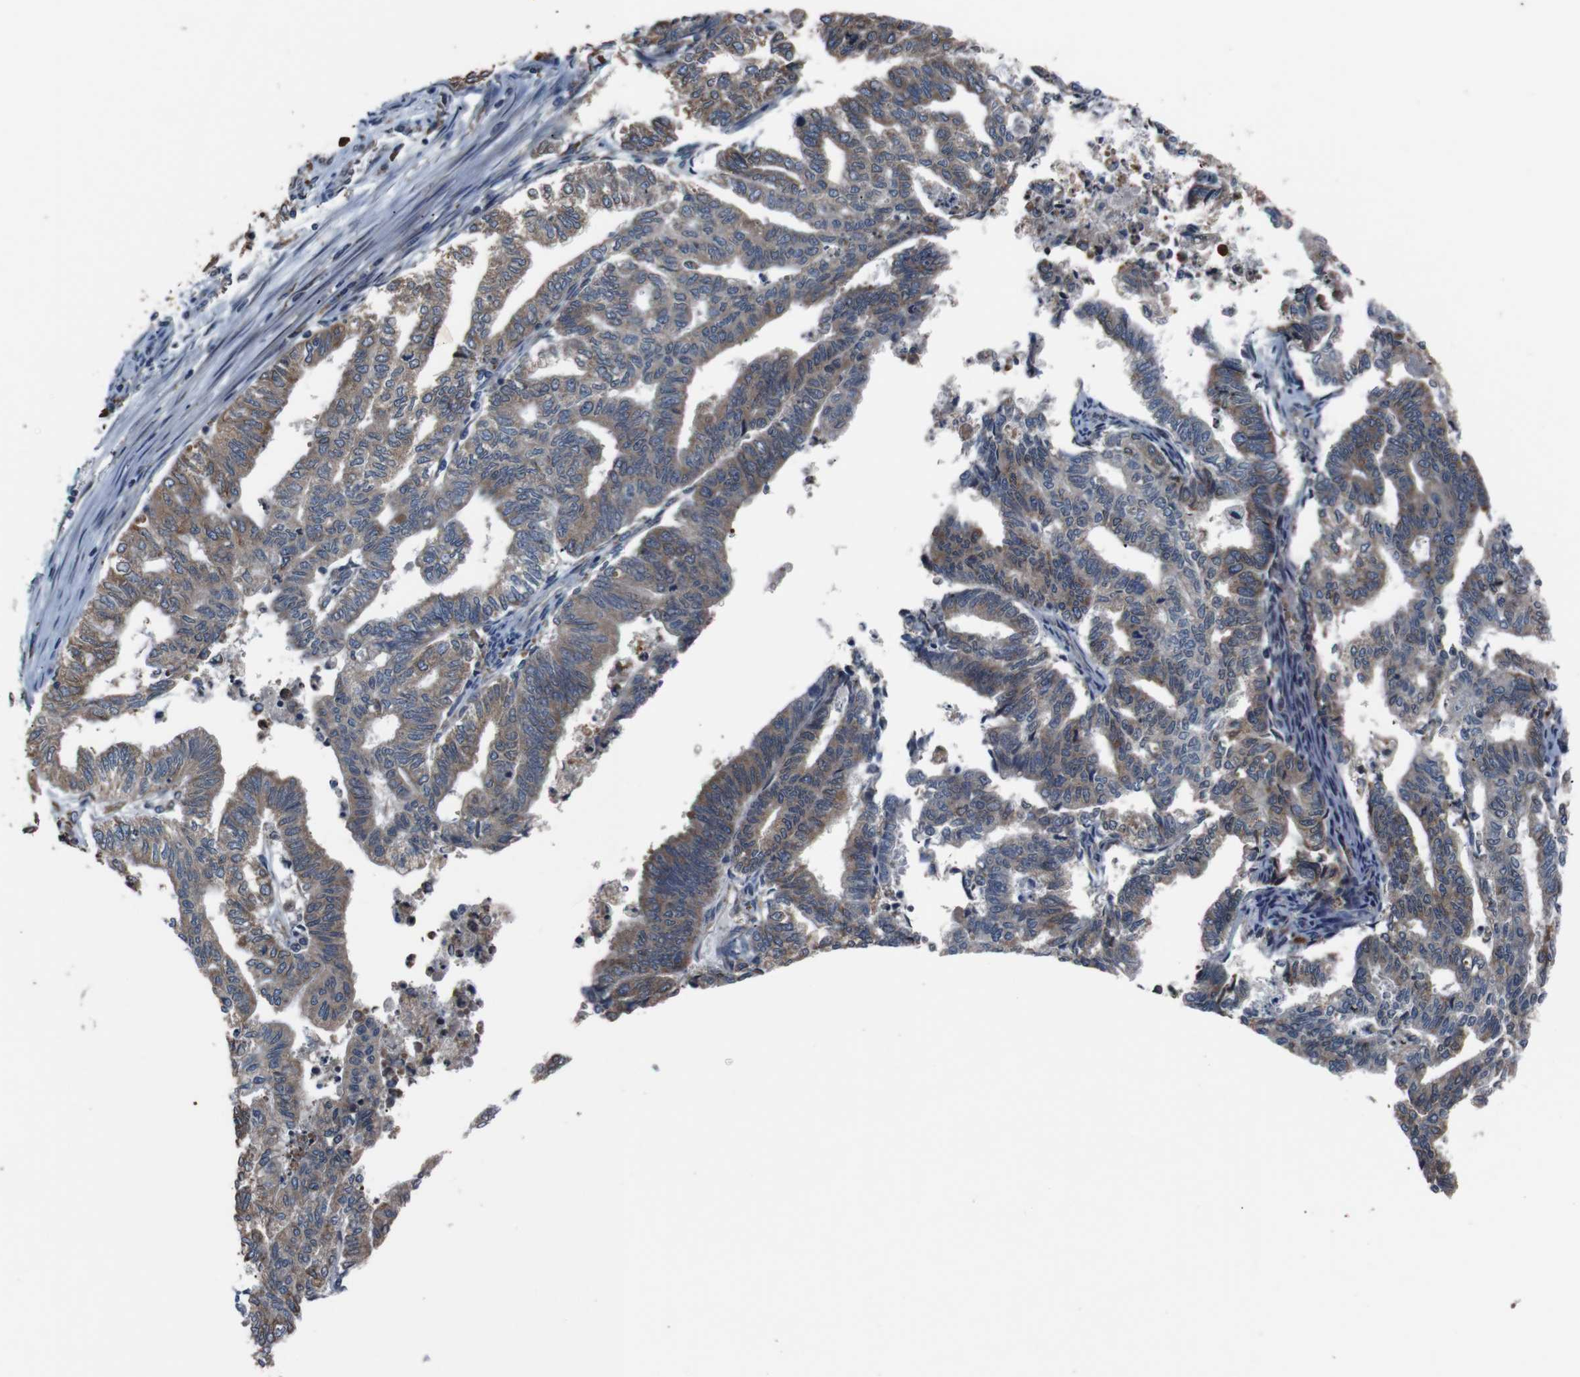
{"staining": {"intensity": "moderate", "quantity": ">75%", "location": "cytoplasmic/membranous"}, "tissue": "endometrial cancer", "cell_type": "Tumor cells", "image_type": "cancer", "snomed": [{"axis": "morphology", "description": "Adenocarcinoma, NOS"}, {"axis": "topography", "description": "Endometrium"}], "caption": "The immunohistochemical stain labels moderate cytoplasmic/membranous staining in tumor cells of endometrial cancer (adenocarcinoma) tissue.", "gene": "SIGMAR1", "patient": {"sex": "female", "age": 79}}